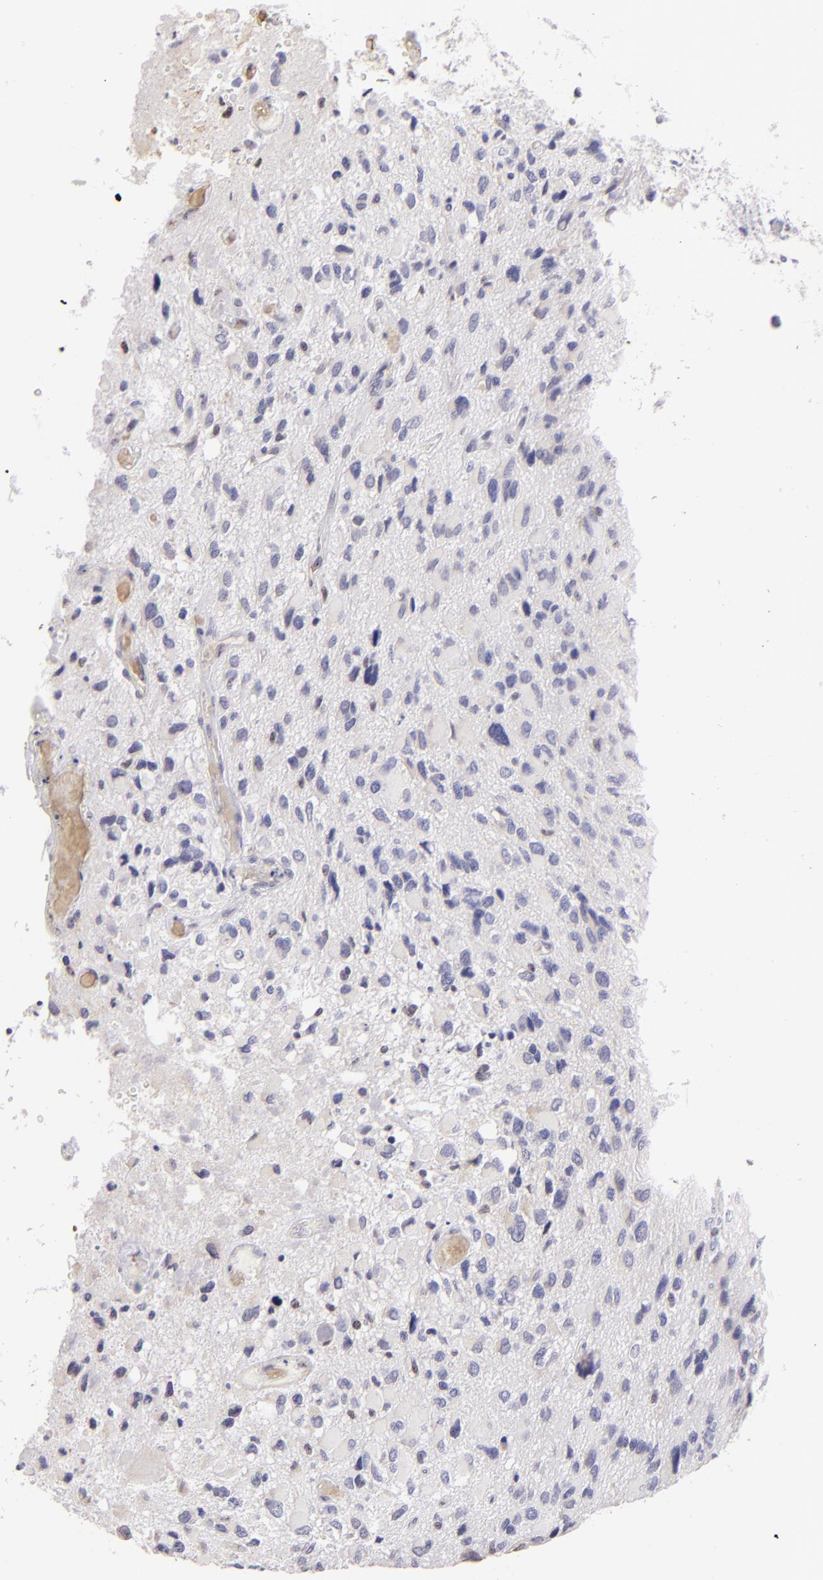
{"staining": {"intensity": "negative", "quantity": "none", "location": "none"}, "tissue": "glioma", "cell_type": "Tumor cells", "image_type": "cancer", "snomed": [{"axis": "morphology", "description": "Glioma, malignant, High grade"}, {"axis": "topography", "description": "Brain"}], "caption": "Immunohistochemistry photomicrograph of neoplastic tissue: malignant glioma (high-grade) stained with DAB displays no significant protein positivity in tumor cells.", "gene": "MAGEA1", "patient": {"sex": "male", "age": 69}}